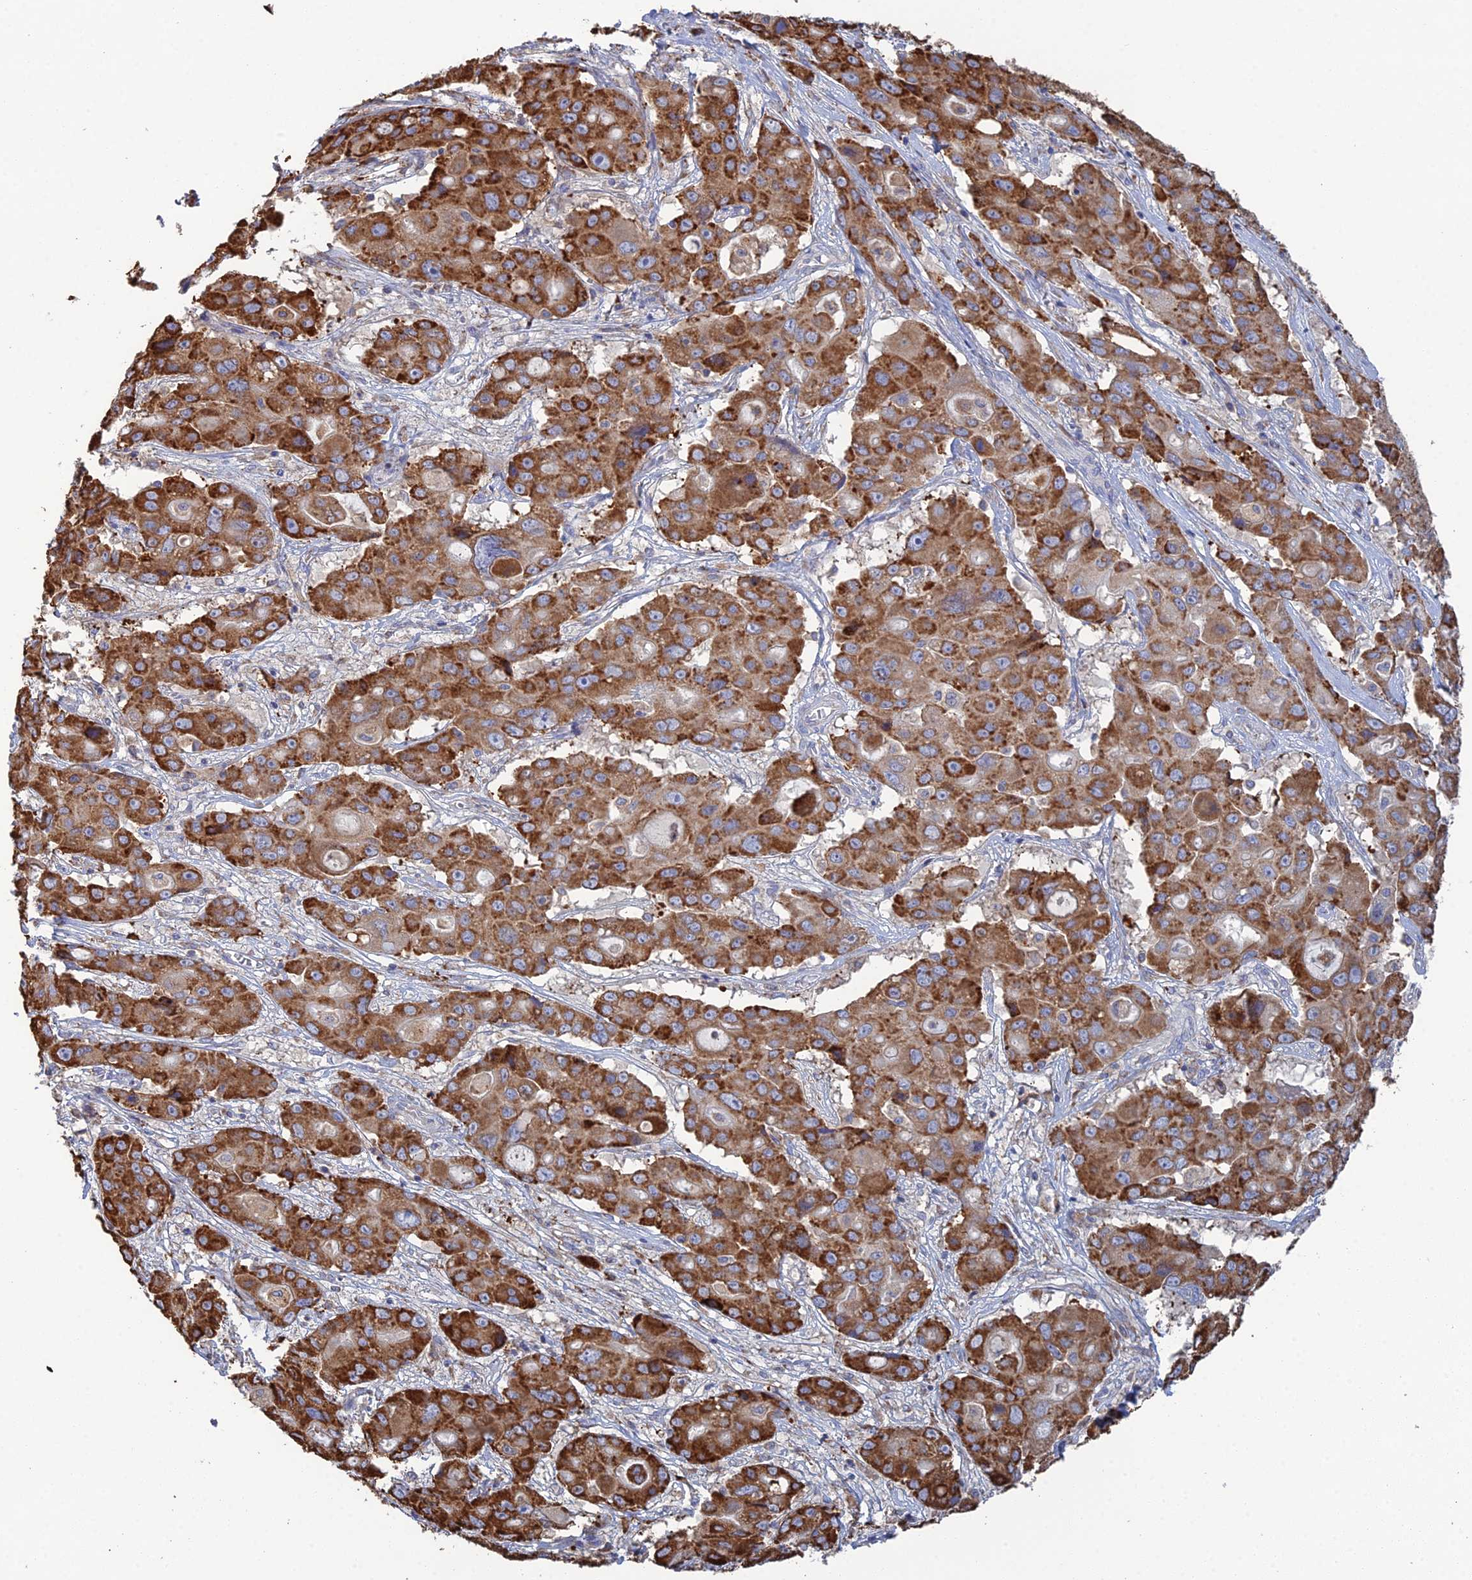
{"staining": {"intensity": "strong", "quantity": ">75%", "location": "cytoplasmic/membranous"}, "tissue": "liver cancer", "cell_type": "Tumor cells", "image_type": "cancer", "snomed": [{"axis": "morphology", "description": "Cholangiocarcinoma"}, {"axis": "topography", "description": "Liver"}], "caption": "The micrograph reveals immunohistochemical staining of liver cholangiocarcinoma. There is strong cytoplasmic/membranous expression is identified in about >75% of tumor cells.", "gene": "TRAPPC6A", "patient": {"sex": "male", "age": 67}}